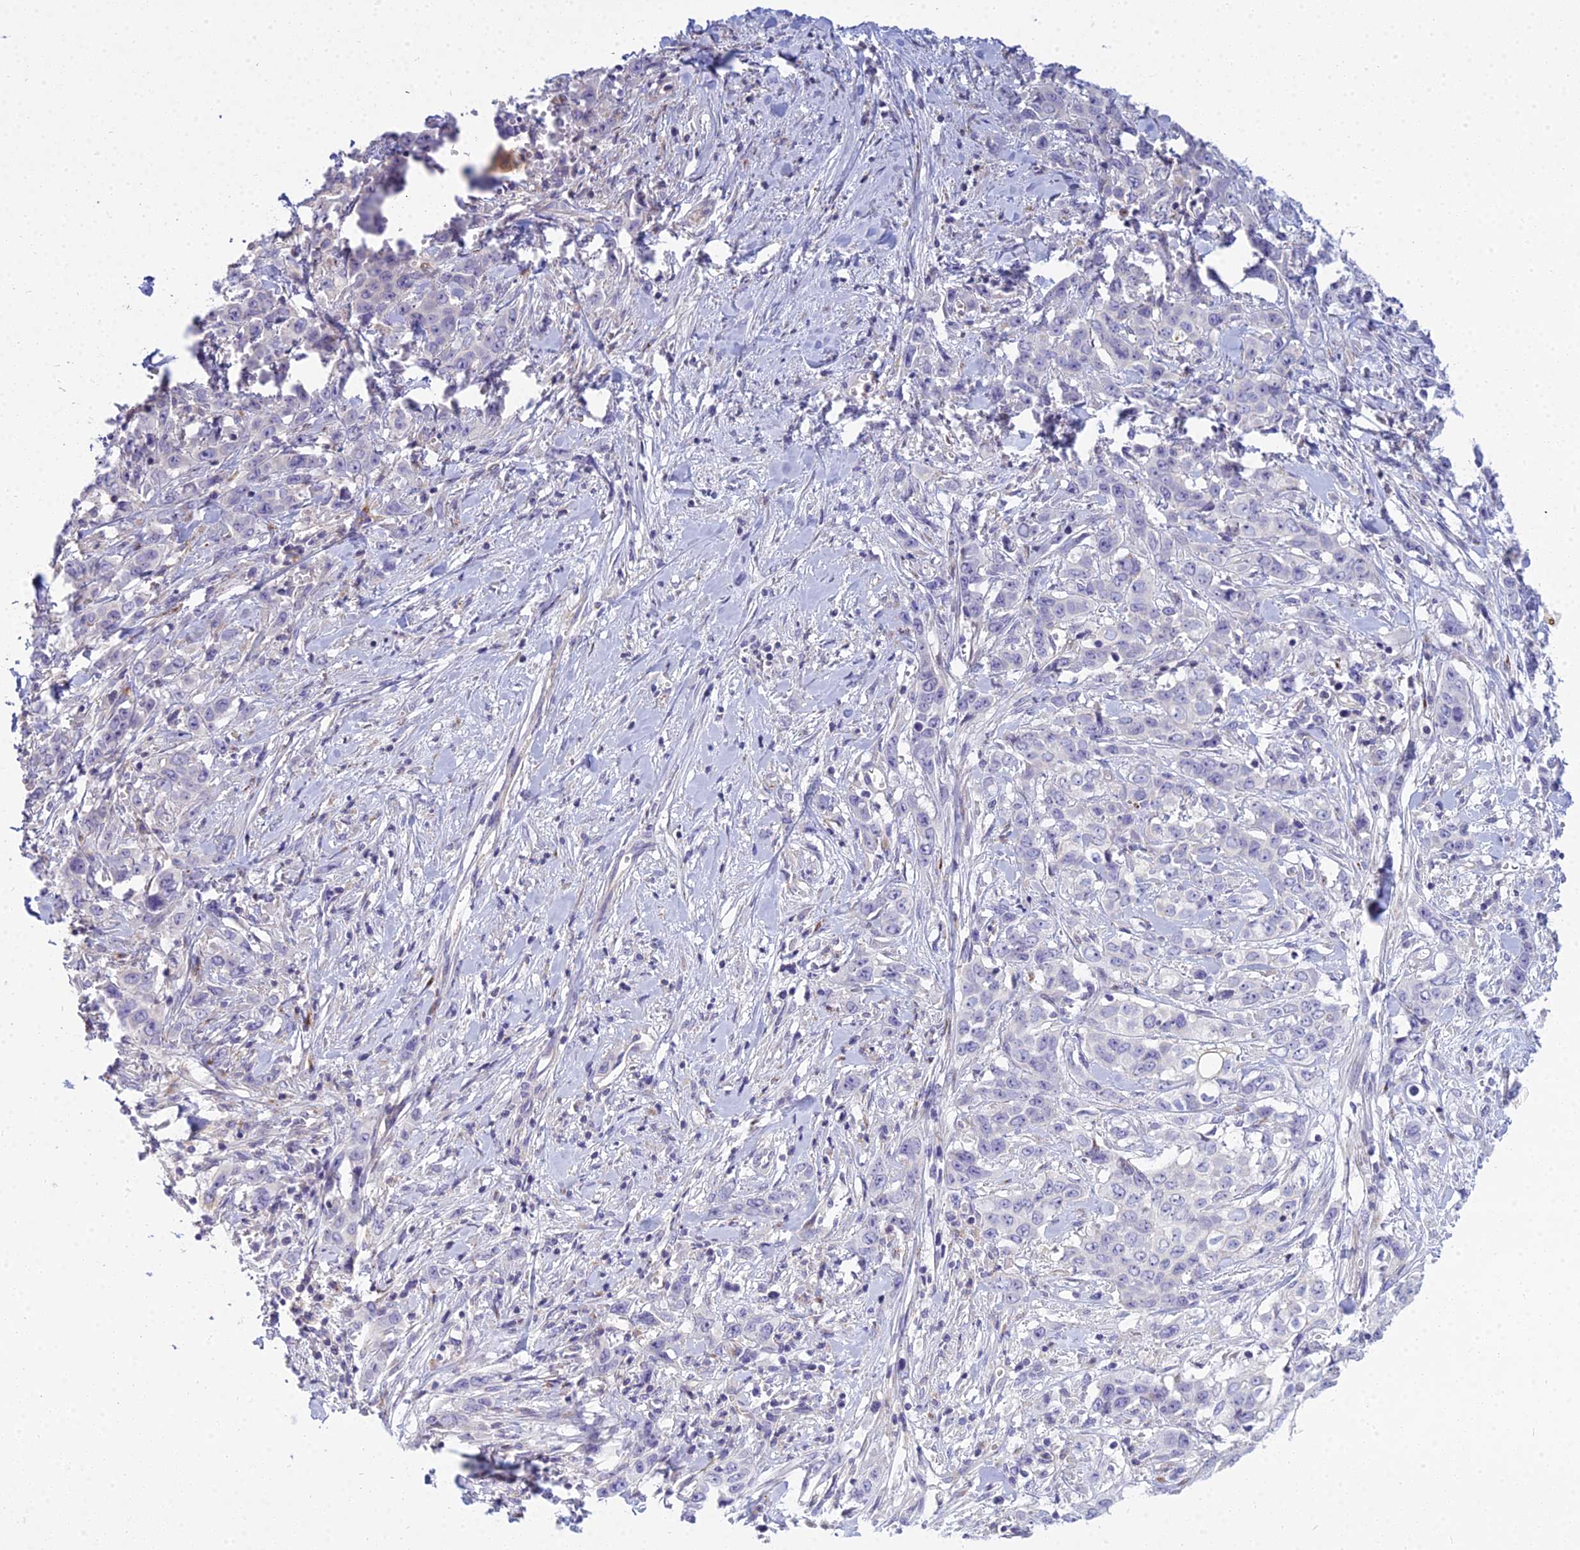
{"staining": {"intensity": "negative", "quantity": "none", "location": "none"}, "tissue": "stomach cancer", "cell_type": "Tumor cells", "image_type": "cancer", "snomed": [{"axis": "morphology", "description": "Adenocarcinoma, NOS"}, {"axis": "topography", "description": "Stomach, upper"}], "caption": "Tumor cells show no significant positivity in stomach cancer (adenocarcinoma).", "gene": "SMIM24", "patient": {"sex": "male", "age": 62}}